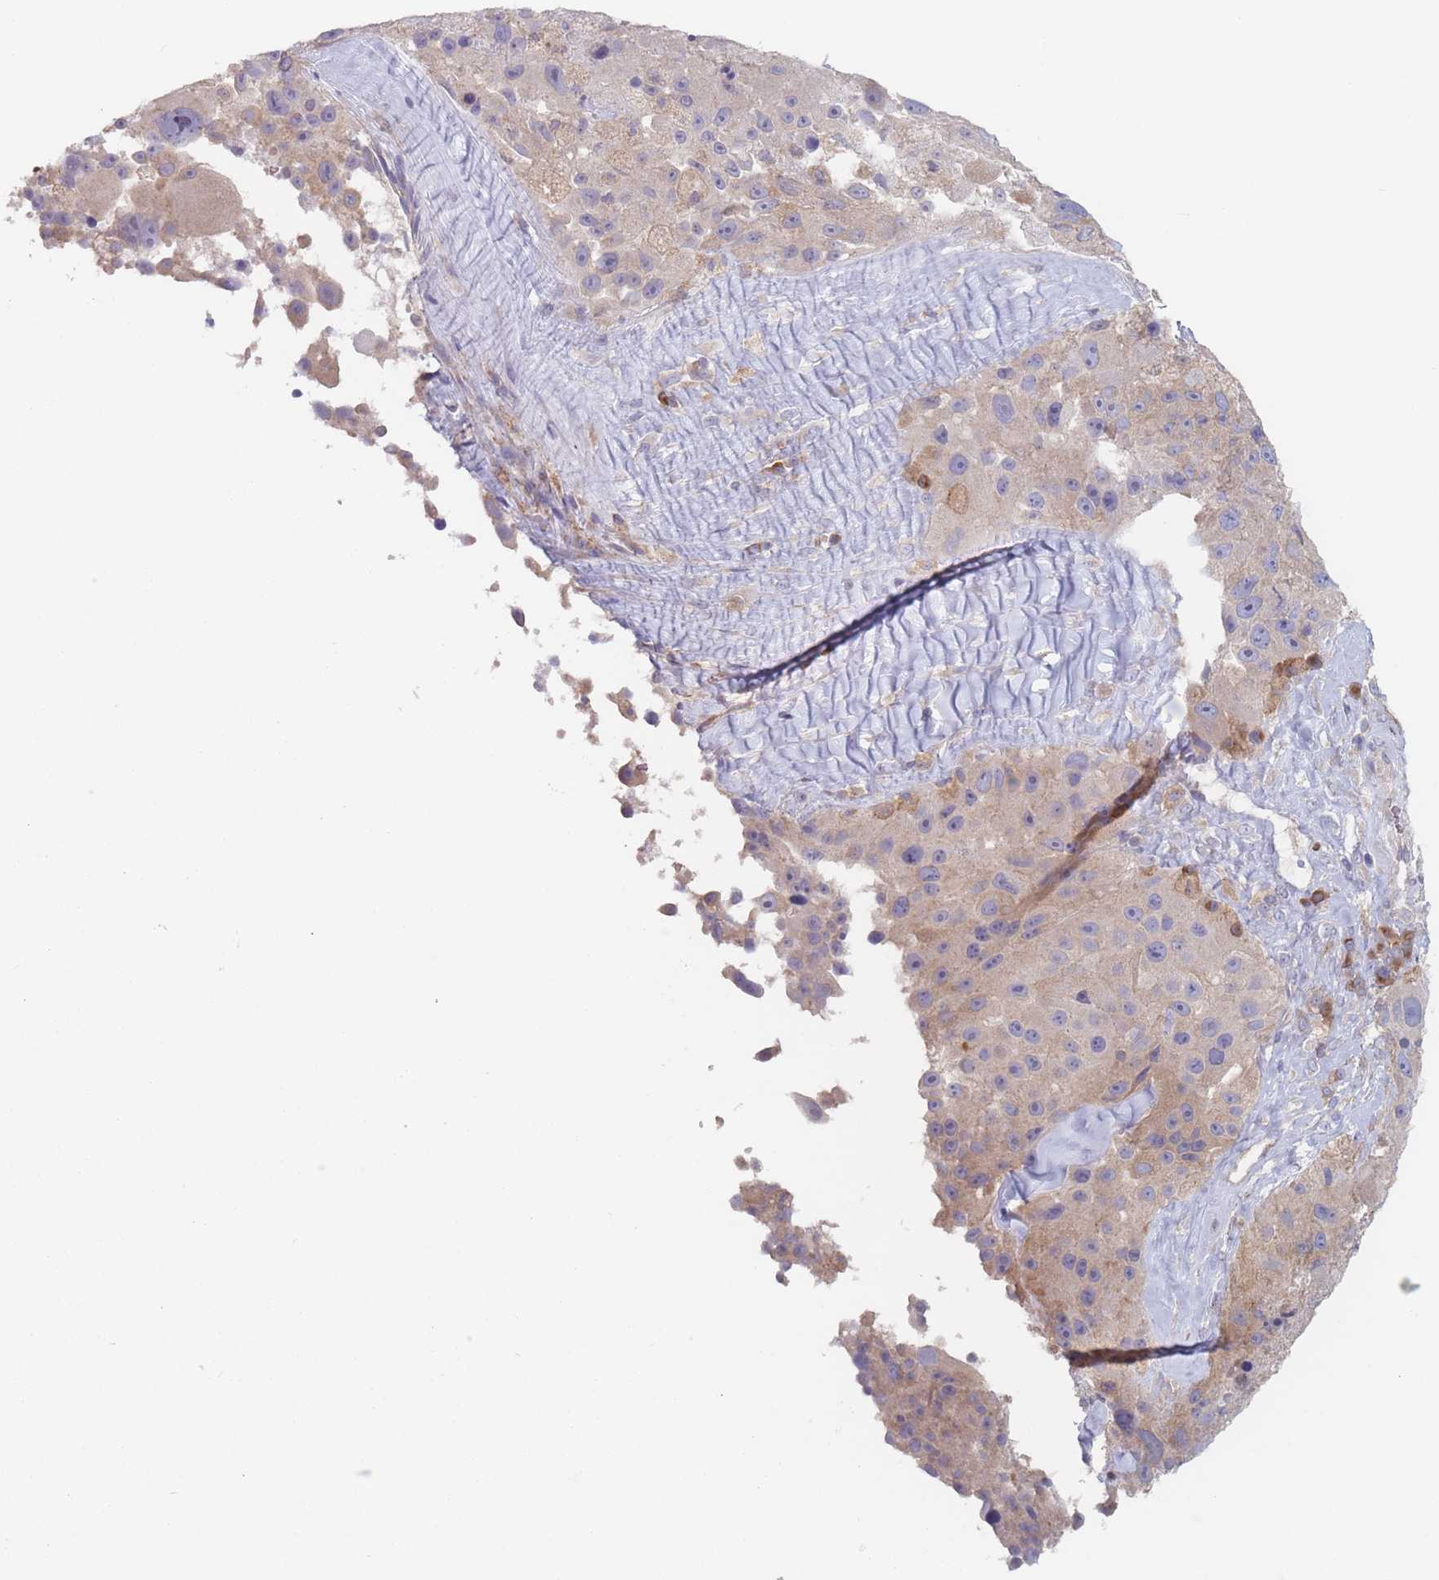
{"staining": {"intensity": "weak", "quantity": "25%-75%", "location": "cytoplasmic/membranous"}, "tissue": "melanoma", "cell_type": "Tumor cells", "image_type": "cancer", "snomed": [{"axis": "morphology", "description": "Malignant melanoma, Metastatic site"}, {"axis": "topography", "description": "Lymph node"}], "caption": "This is a photomicrograph of immunohistochemistry staining of malignant melanoma (metastatic site), which shows weak positivity in the cytoplasmic/membranous of tumor cells.", "gene": "EFCC1", "patient": {"sex": "male", "age": 62}}